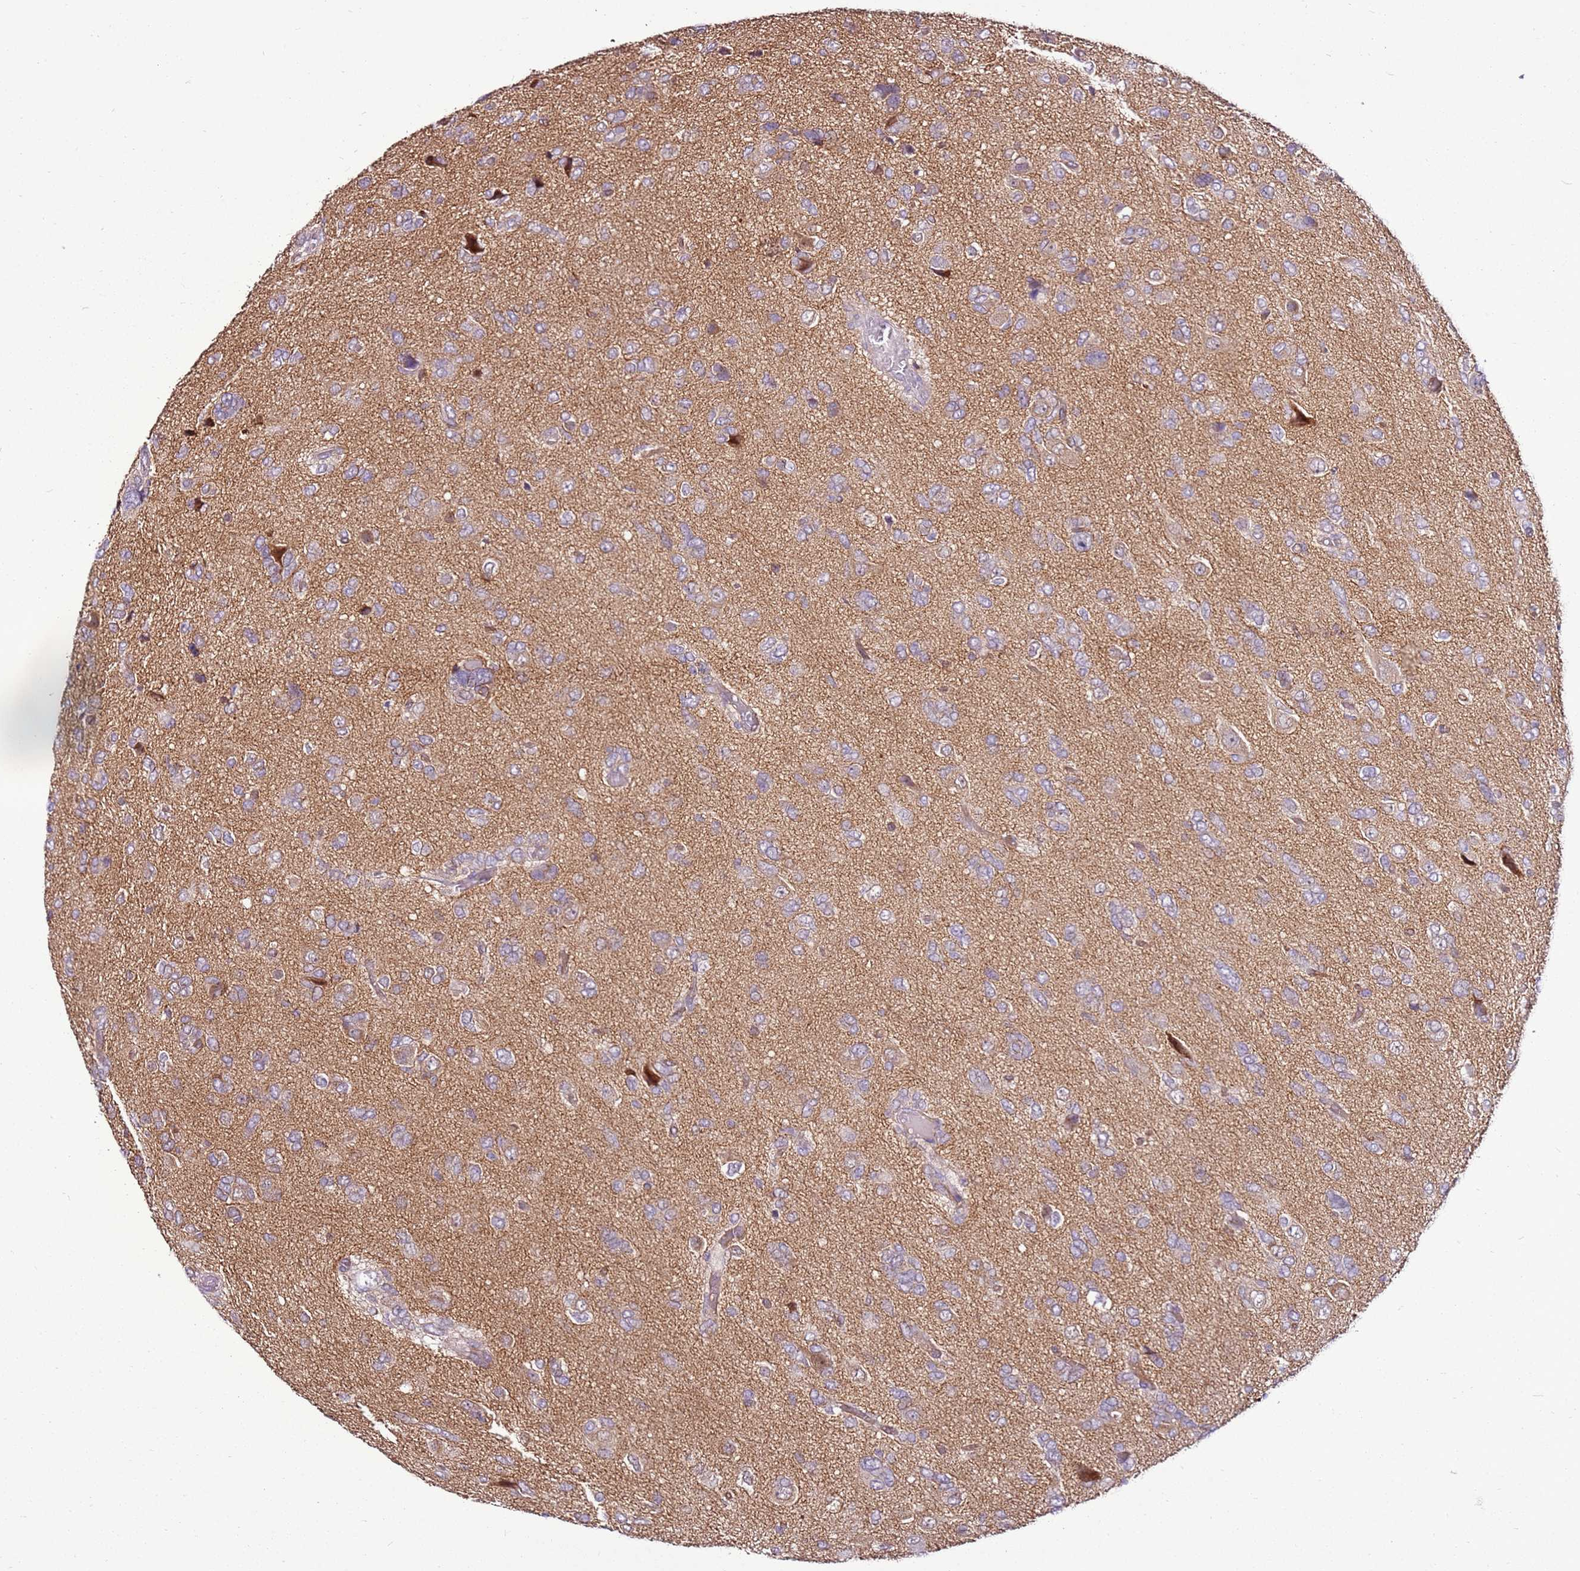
{"staining": {"intensity": "negative", "quantity": "none", "location": "none"}, "tissue": "glioma", "cell_type": "Tumor cells", "image_type": "cancer", "snomed": [{"axis": "morphology", "description": "Glioma, malignant, High grade"}, {"axis": "topography", "description": "Brain"}], "caption": "High magnification brightfield microscopy of glioma stained with DAB (brown) and counterstained with hematoxylin (blue): tumor cells show no significant positivity.", "gene": "SLC38A5", "patient": {"sex": "female", "age": 59}}